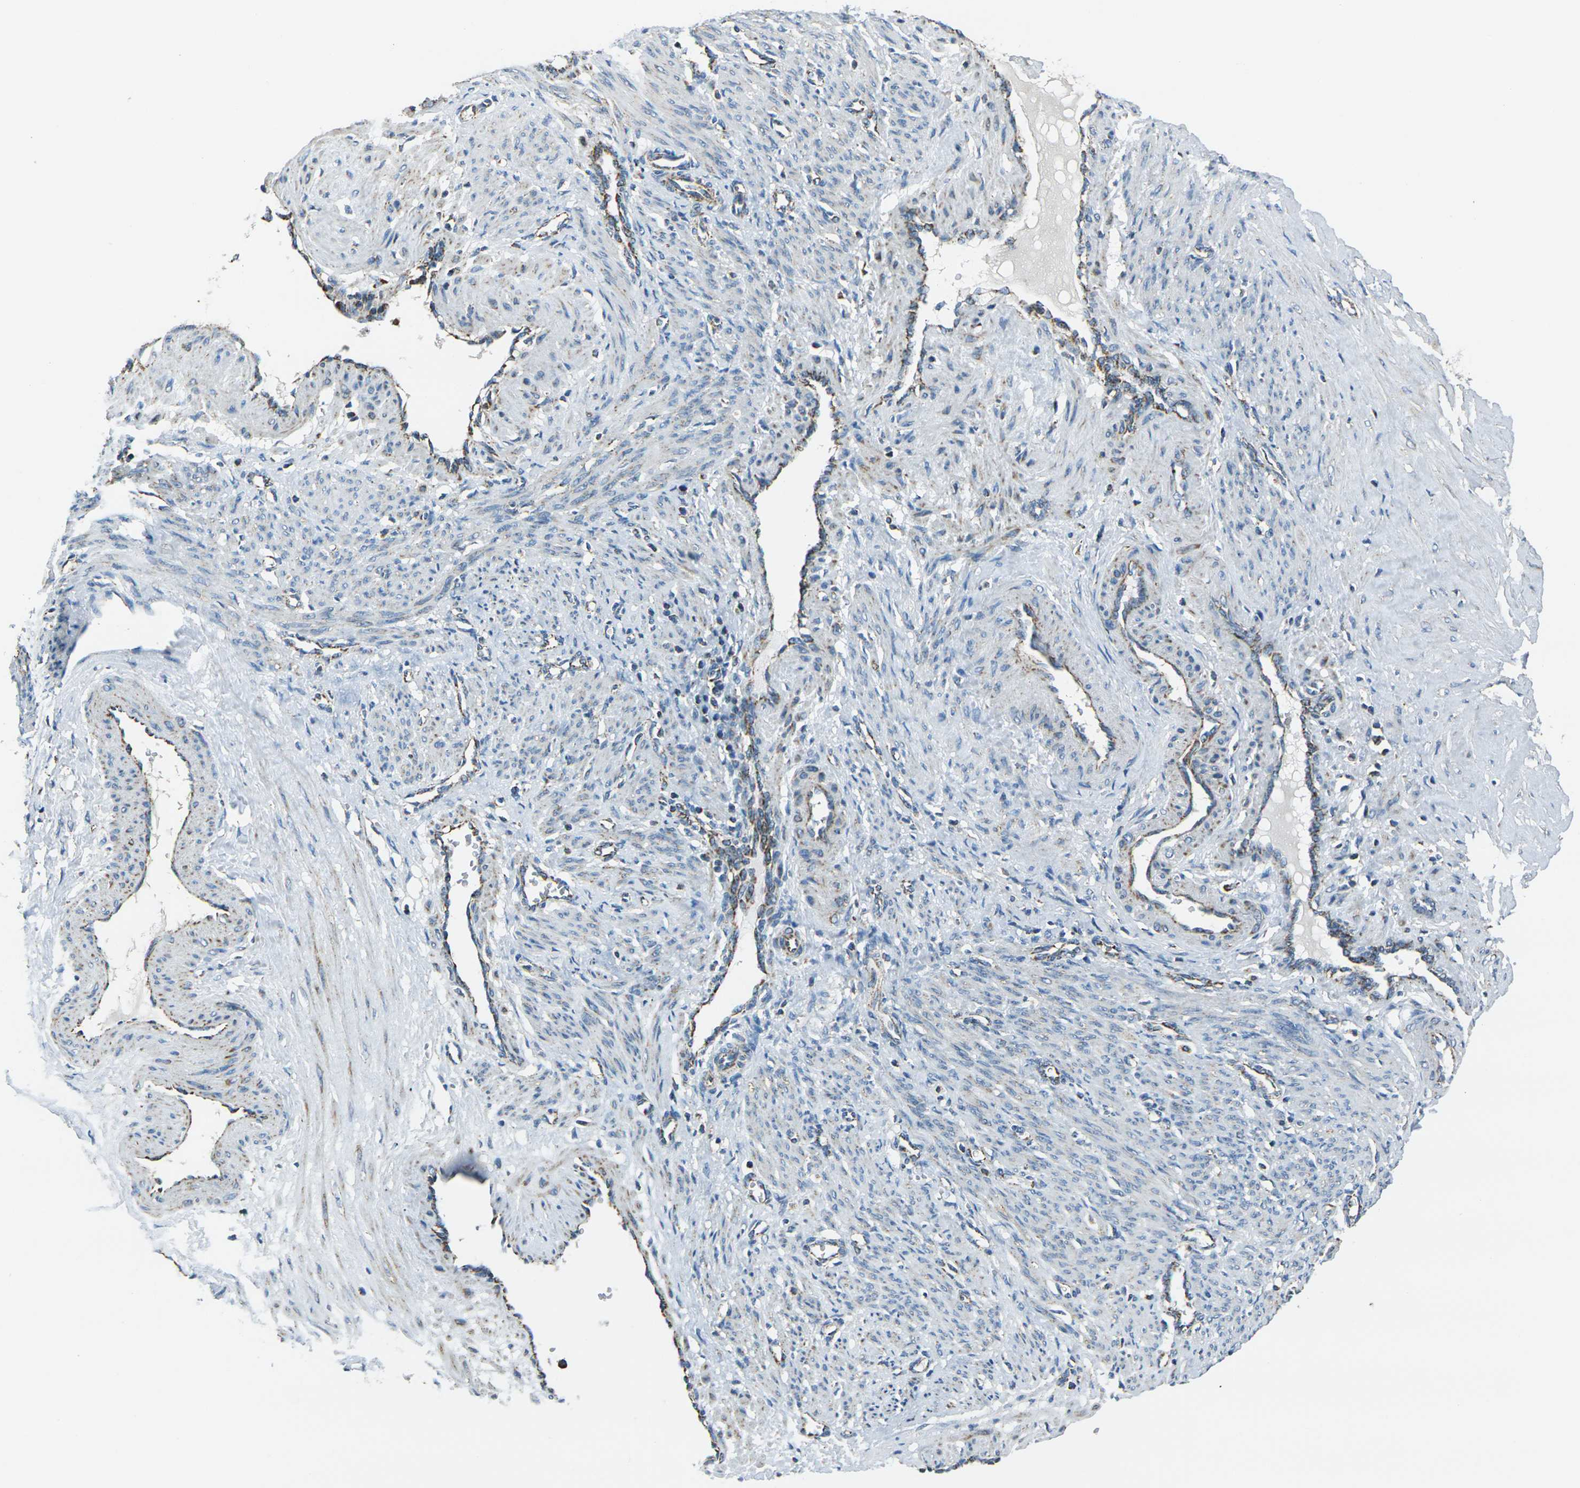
{"staining": {"intensity": "negative", "quantity": "none", "location": "none"}, "tissue": "smooth muscle", "cell_type": "Smooth muscle cells", "image_type": "normal", "snomed": [{"axis": "morphology", "description": "Normal tissue, NOS"}, {"axis": "topography", "description": "Endometrium"}], "caption": "Immunohistochemistry image of benign smooth muscle: human smooth muscle stained with DAB (3,3'-diaminobenzidine) shows no significant protein positivity in smooth muscle cells.", "gene": "IRF3", "patient": {"sex": "female", "age": 33}}